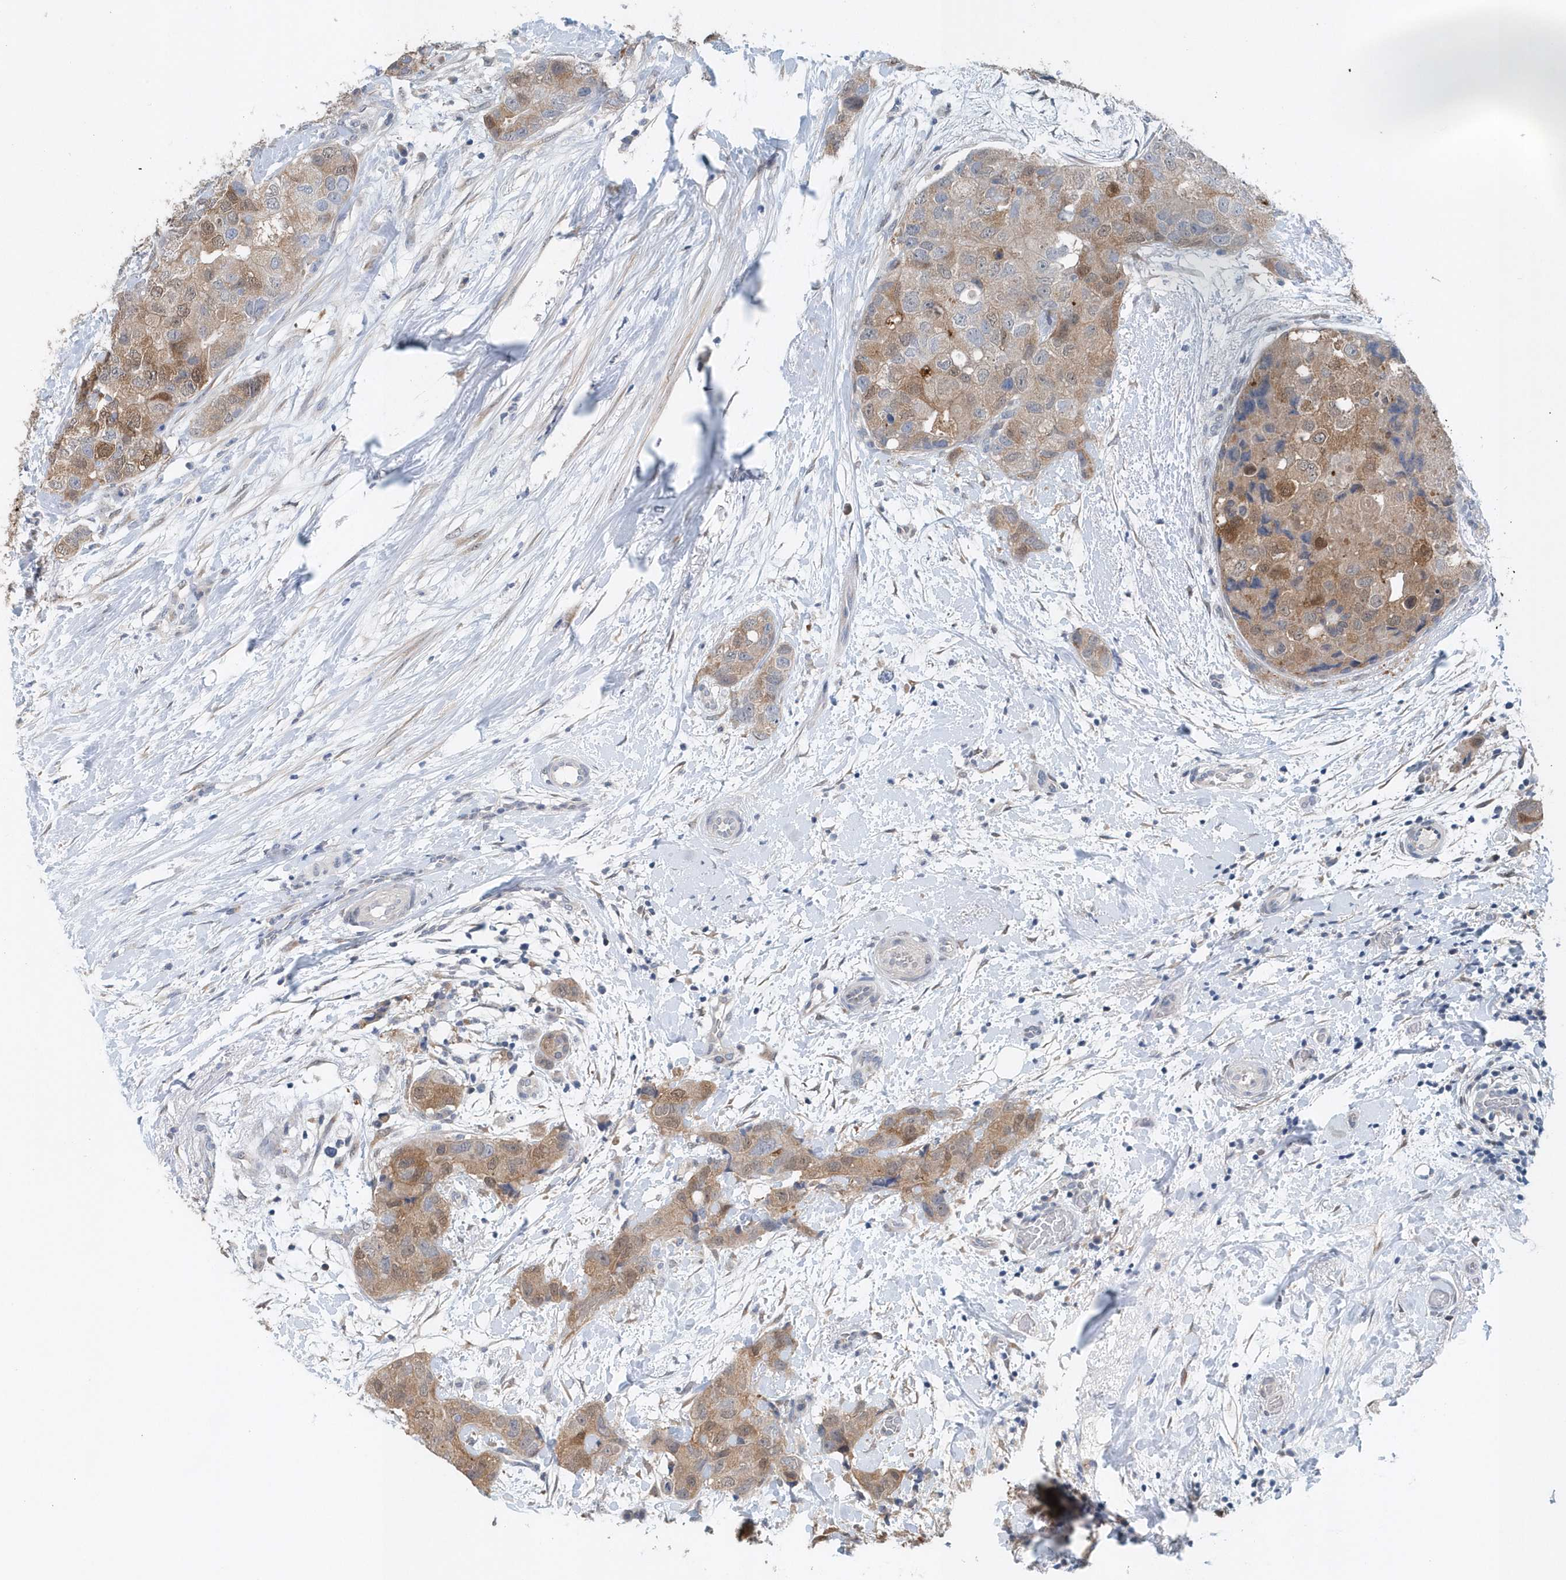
{"staining": {"intensity": "moderate", "quantity": "25%-75%", "location": "cytoplasmic/membranous"}, "tissue": "breast cancer", "cell_type": "Tumor cells", "image_type": "cancer", "snomed": [{"axis": "morphology", "description": "Duct carcinoma"}, {"axis": "topography", "description": "Breast"}], "caption": "This photomicrograph reveals IHC staining of human breast infiltrating ductal carcinoma, with medium moderate cytoplasmic/membranous positivity in about 25%-75% of tumor cells.", "gene": "PFN2", "patient": {"sex": "female", "age": 62}}